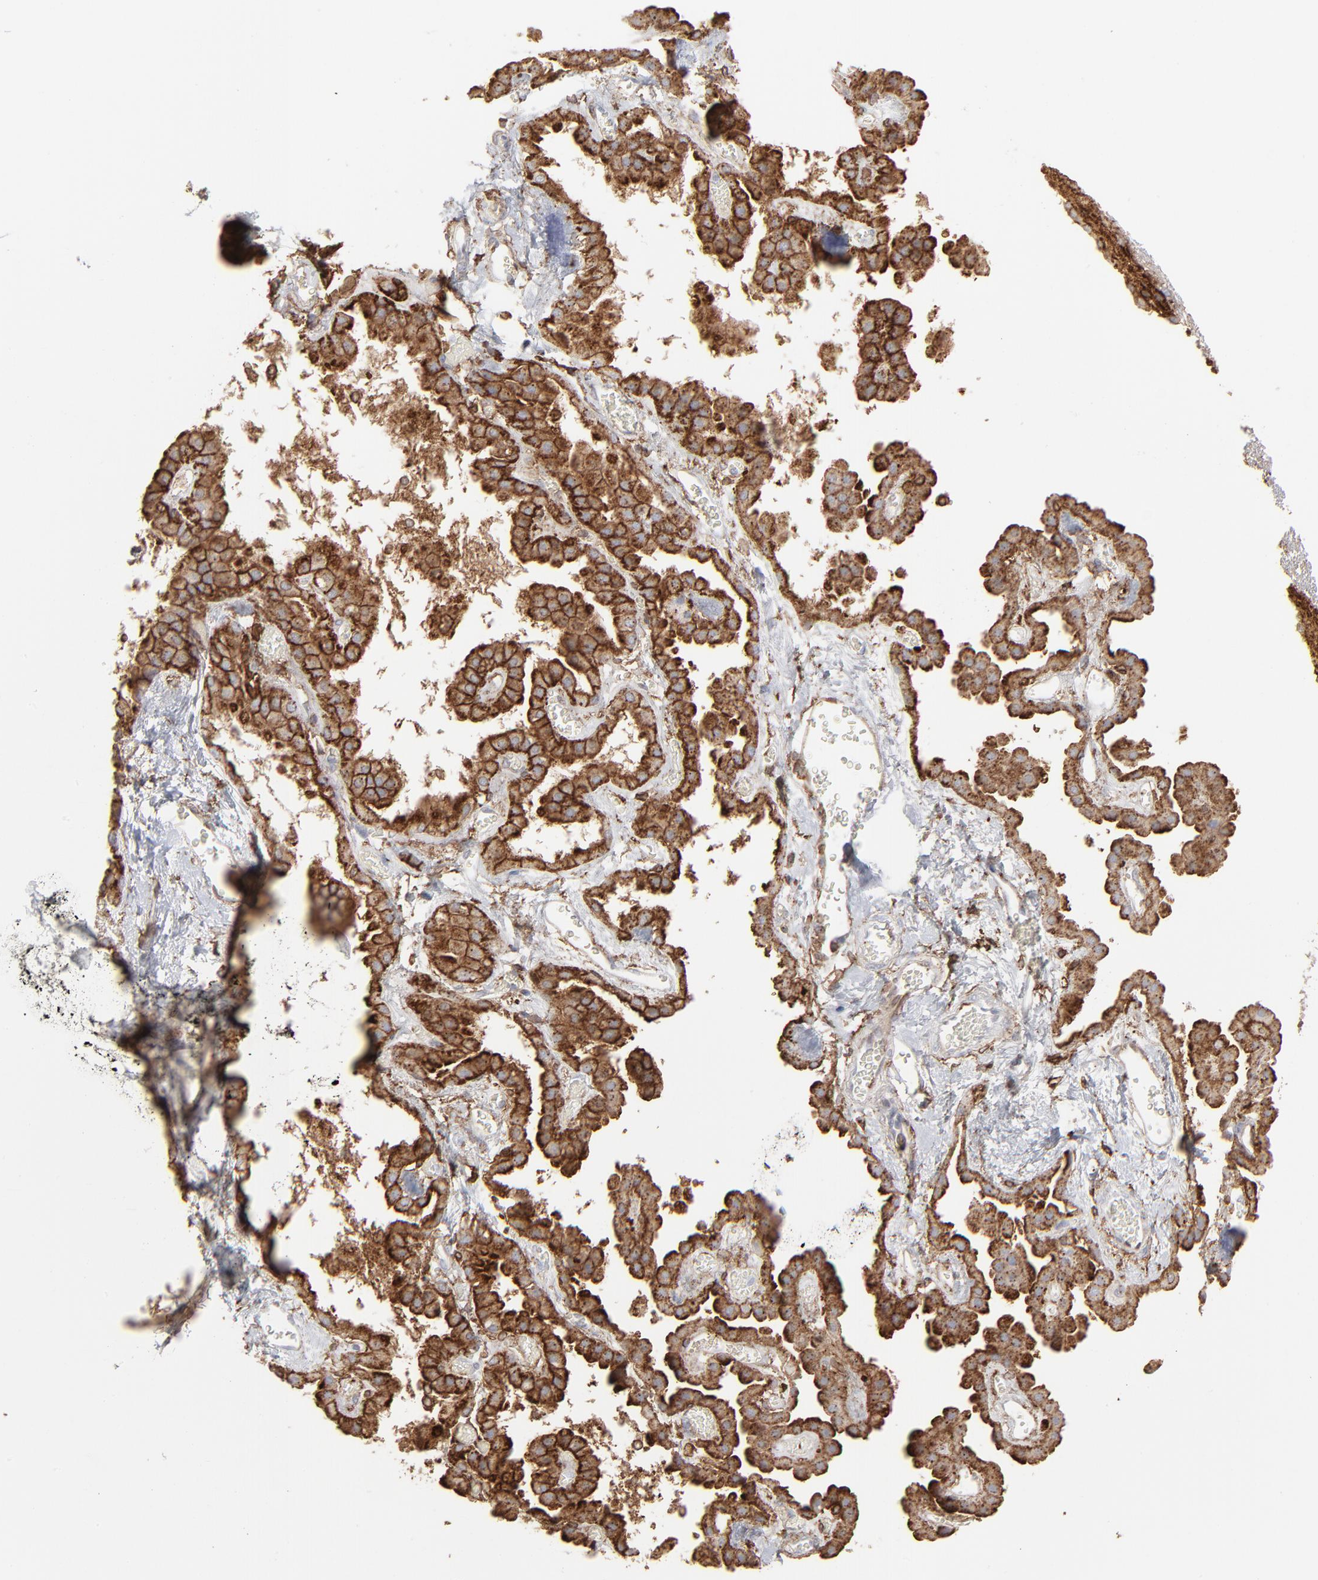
{"staining": {"intensity": "weak", "quantity": "25%-75%", "location": "cytoplasmic/membranous"}, "tissue": "hippocampus", "cell_type": "Glial cells", "image_type": "normal", "snomed": [{"axis": "morphology", "description": "Normal tissue, NOS"}, {"axis": "topography", "description": "Hippocampus"}], "caption": "Protein staining of normal hippocampus demonstrates weak cytoplasmic/membranous expression in about 25%-75% of glial cells. The staining was performed using DAB (3,3'-diaminobenzidine), with brown indicating positive protein expression. Nuclei are stained blue with hematoxylin.", "gene": "ANXA5", "patient": {"sex": "female", "age": 19}}